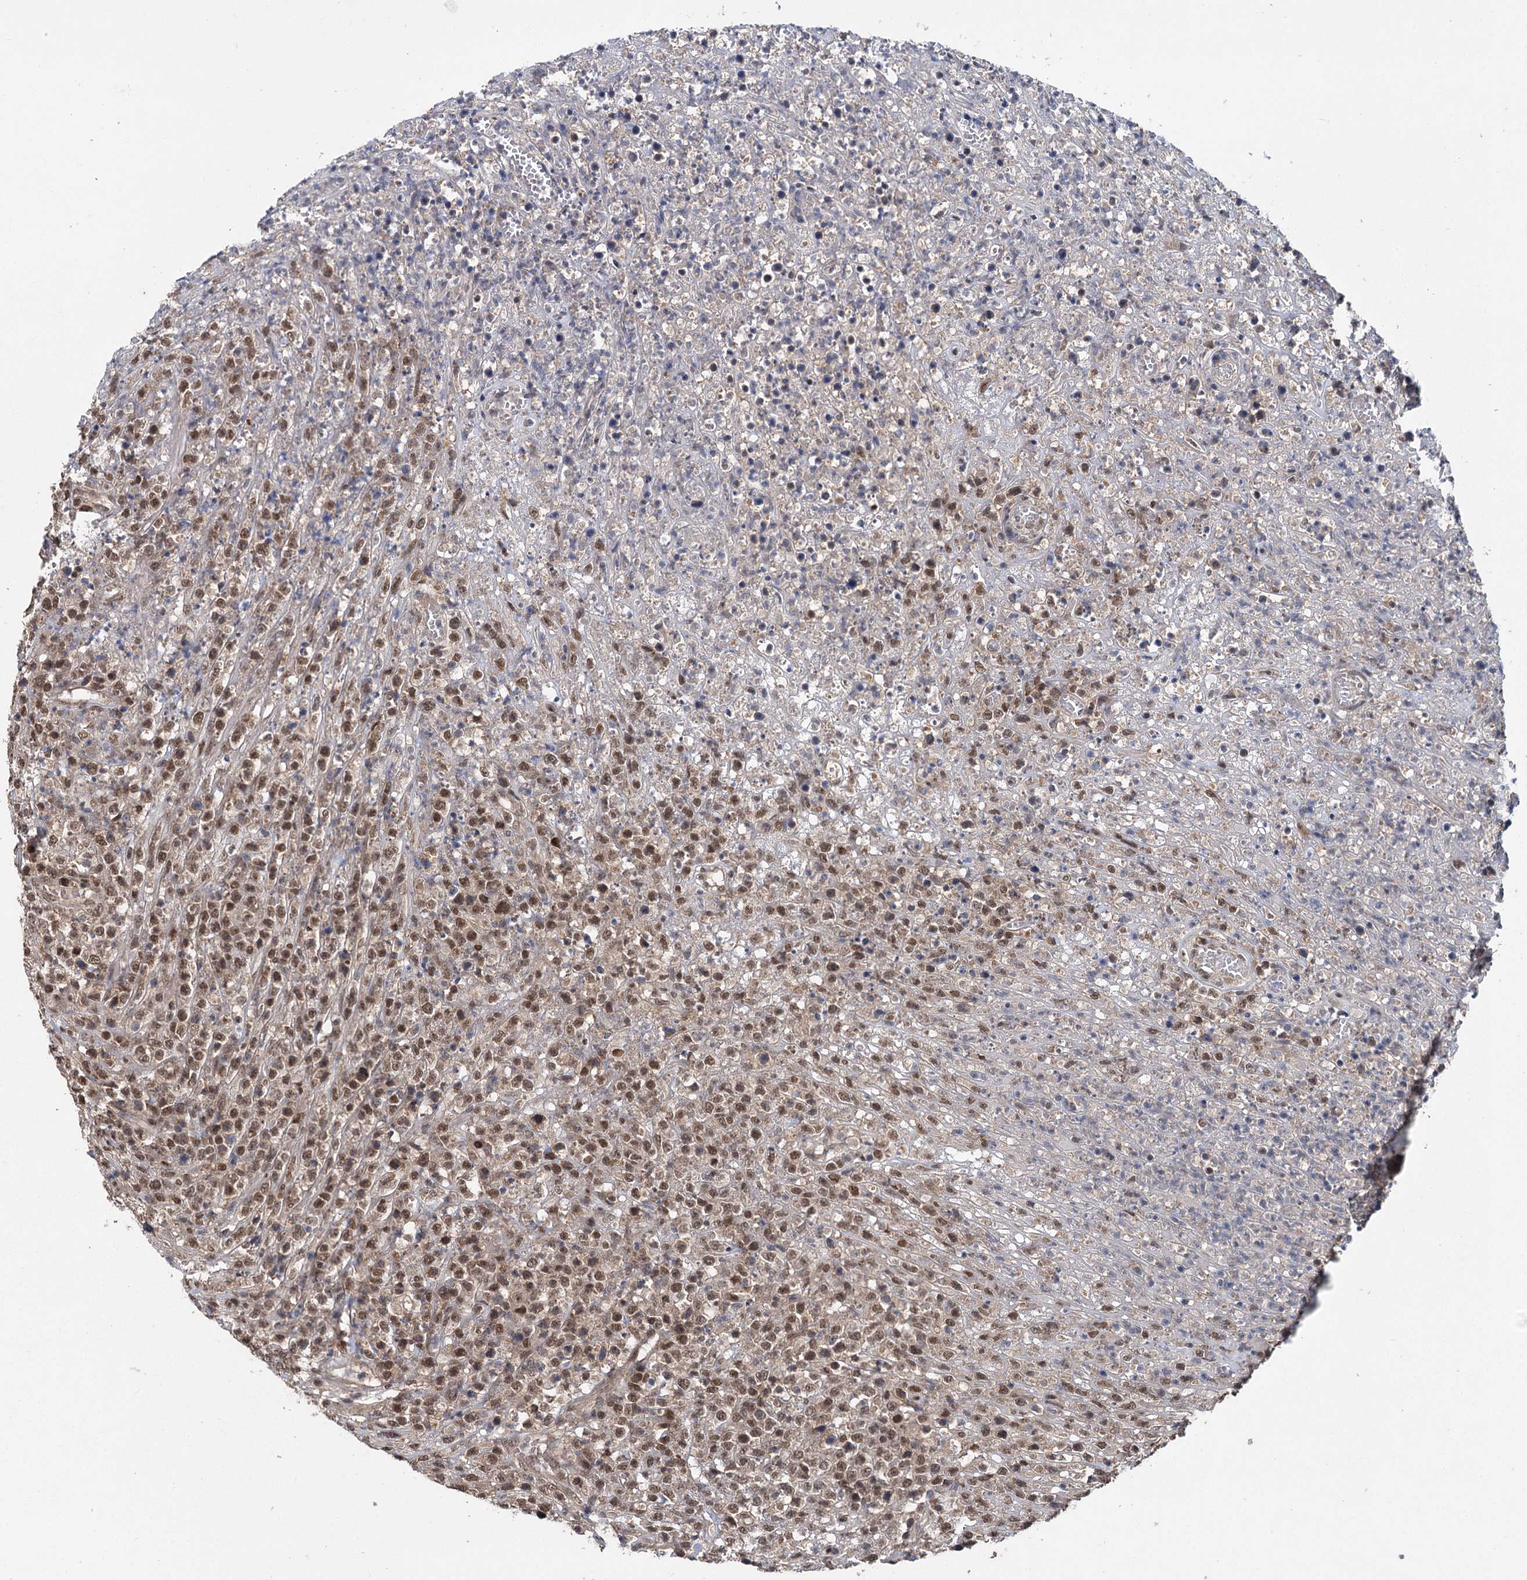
{"staining": {"intensity": "moderate", "quantity": ">75%", "location": "nuclear"}, "tissue": "lymphoma", "cell_type": "Tumor cells", "image_type": "cancer", "snomed": [{"axis": "morphology", "description": "Malignant lymphoma, non-Hodgkin's type, High grade"}, {"axis": "topography", "description": "Colon"}], "caption": "Protein expression analysis of human lymphoma reveals moderate nuclear positivity in approximately >75% of tumor cells.", "gene": "MYG1", "patient": {"sex": "female", "age": 53}}